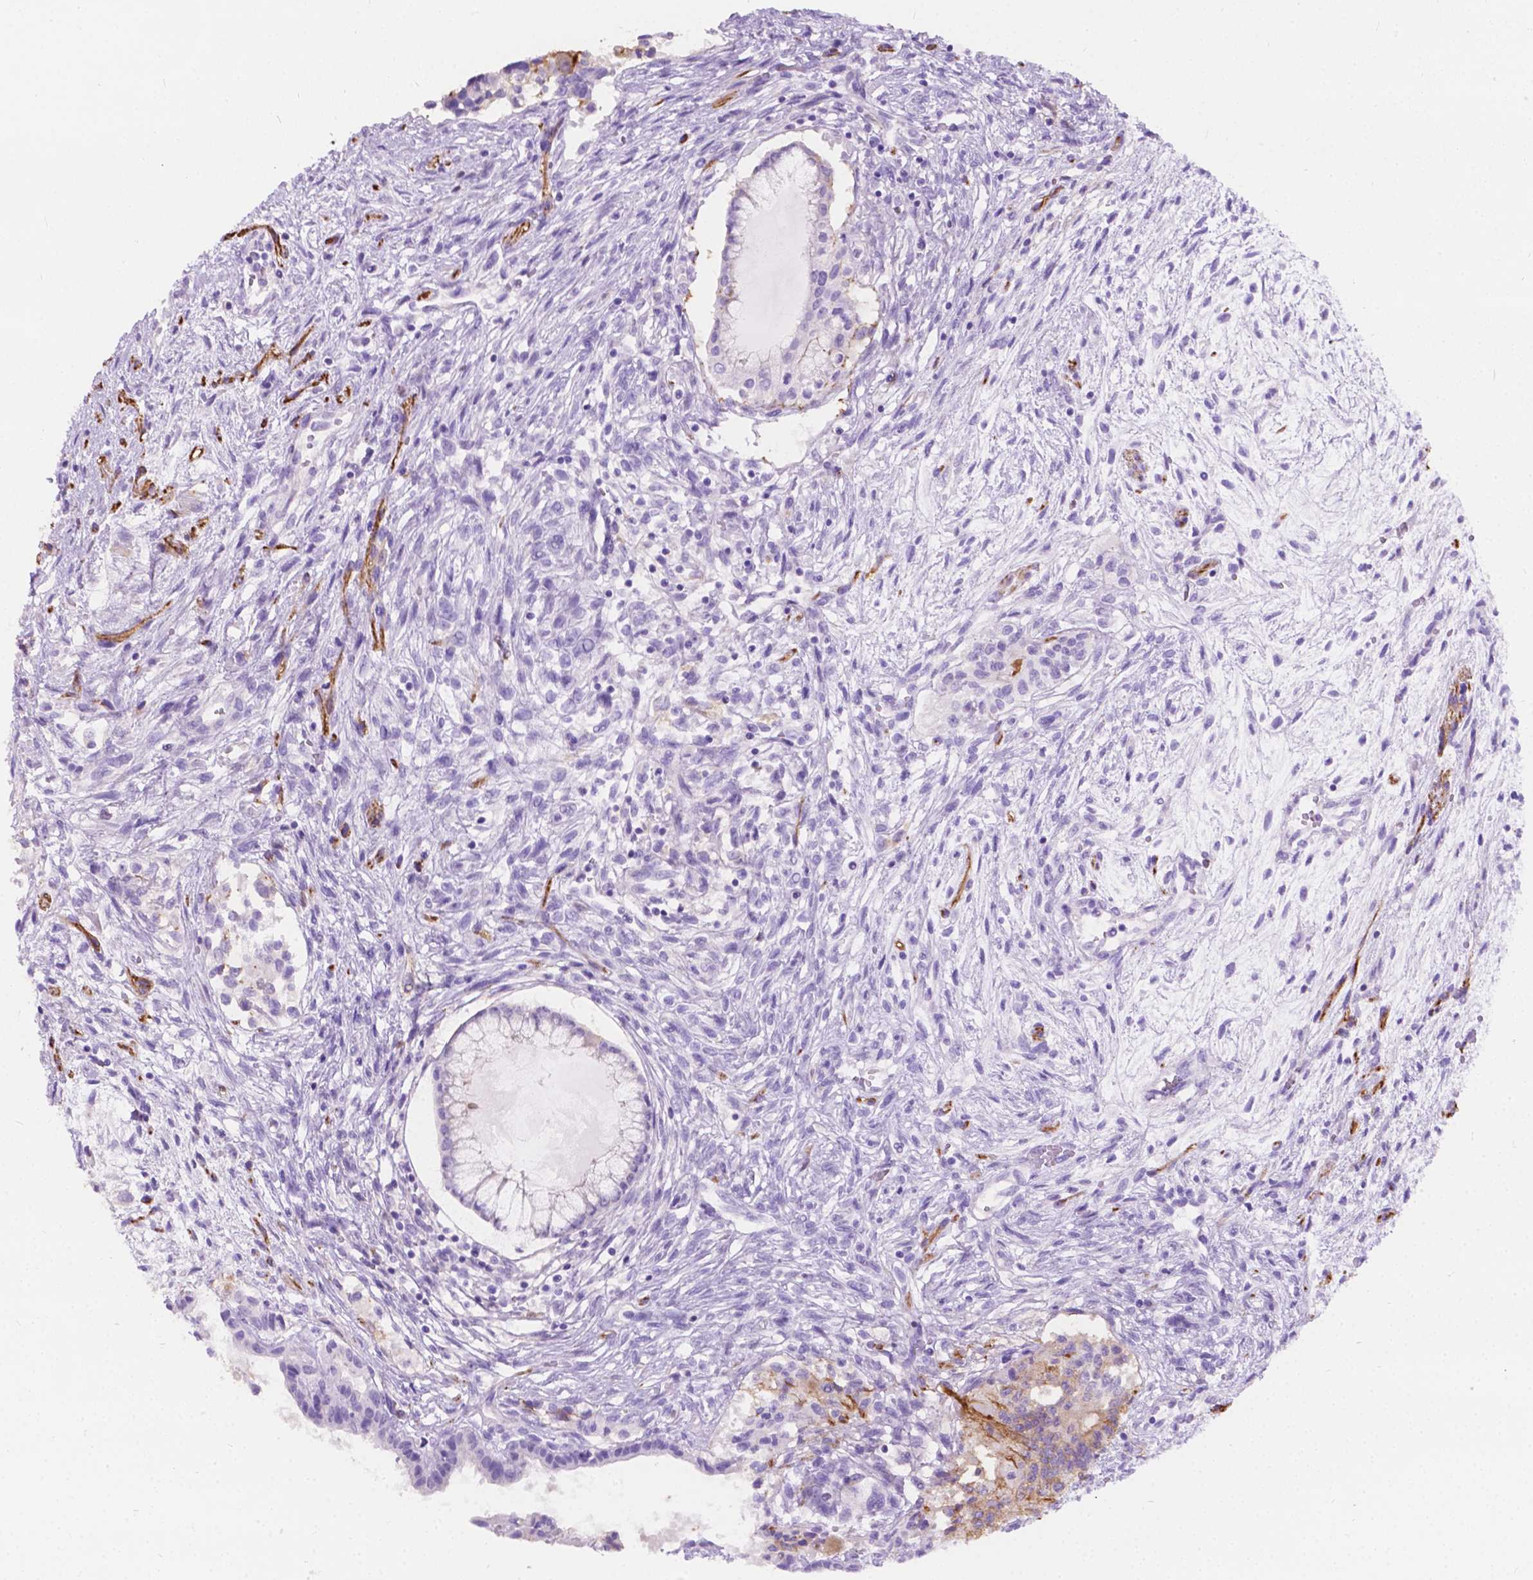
{"staining": {"intensity": "negative", "quantity": "none", "location": "none"}, "tissue": "testis cancer", "cell_type": "Tumor cells", "image_type": "cancer", "snomed": [{"axis": "morphology", "description": "Carcinoma, Embryonal, NOS"}, {"axis": "topography", "description": "Testis"}], "caption": "Immunohistochemical staining of human testis cancer displays no significant staining in tumor cells. (DAB (3,3'-diaminobenzidine) IHC visualized using brightfield microscopy, high magnification).", "gene": "GNAO1", "patient": {"sex": "male", "age": 37}}